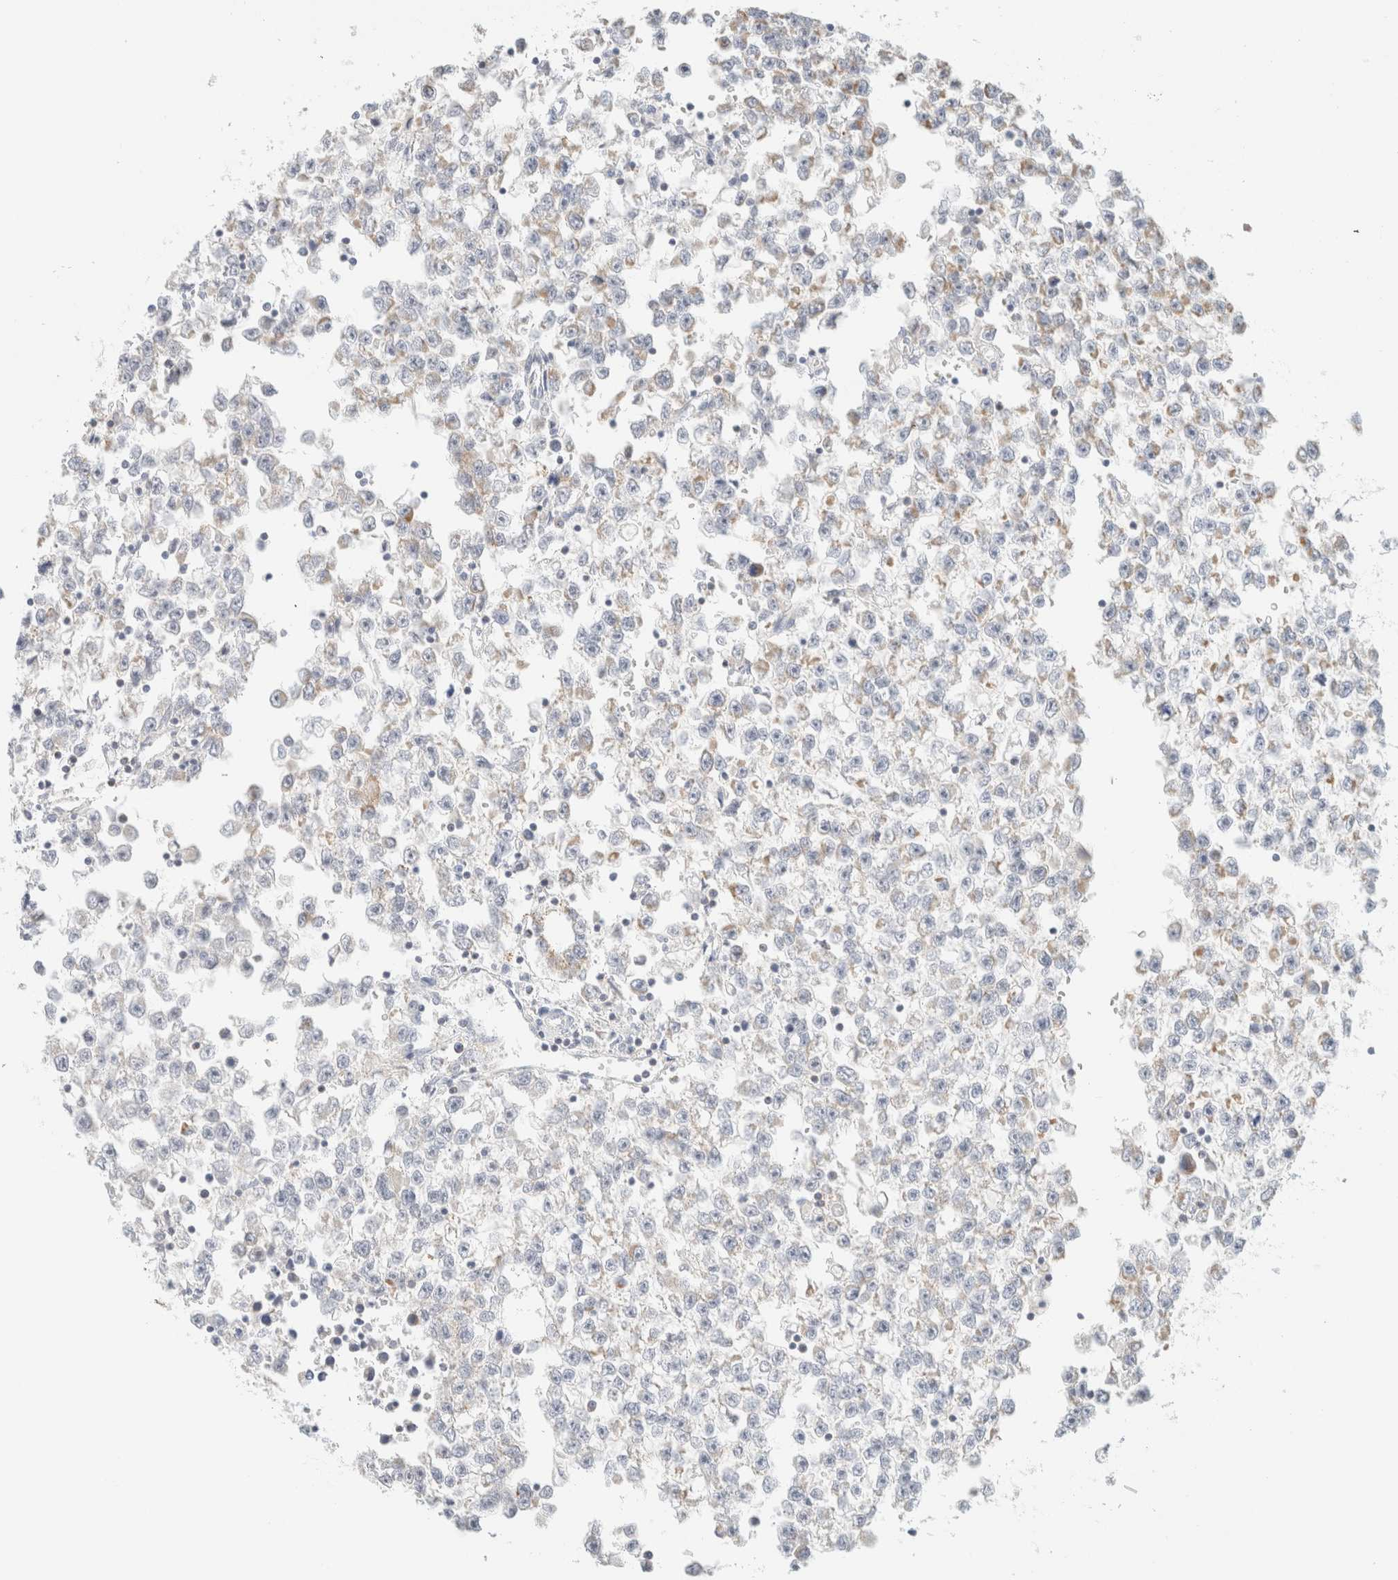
{"staining": {"intensity": "weak", "quantity": "<25%", "location": "cytoplasmic/membranous"}, "tissue": "testis cancer", "cell_type": "Tumor cells", "image_type": "cancer", "snomed": [{"axis": "morphology", "description": "Seminoma, NOS"}, {"axis": "morphology", "description": "Carcinoma, Embryonal, NOS"}, {"axis": "topography", "description": "Testis"}], "caption": "Testis embryonal carcinoma was stained to show a protein in brown. There is no significant expression in tumor cells.", "gene": "HDHD3", "patient": {"sex": "male", "age": 51}}